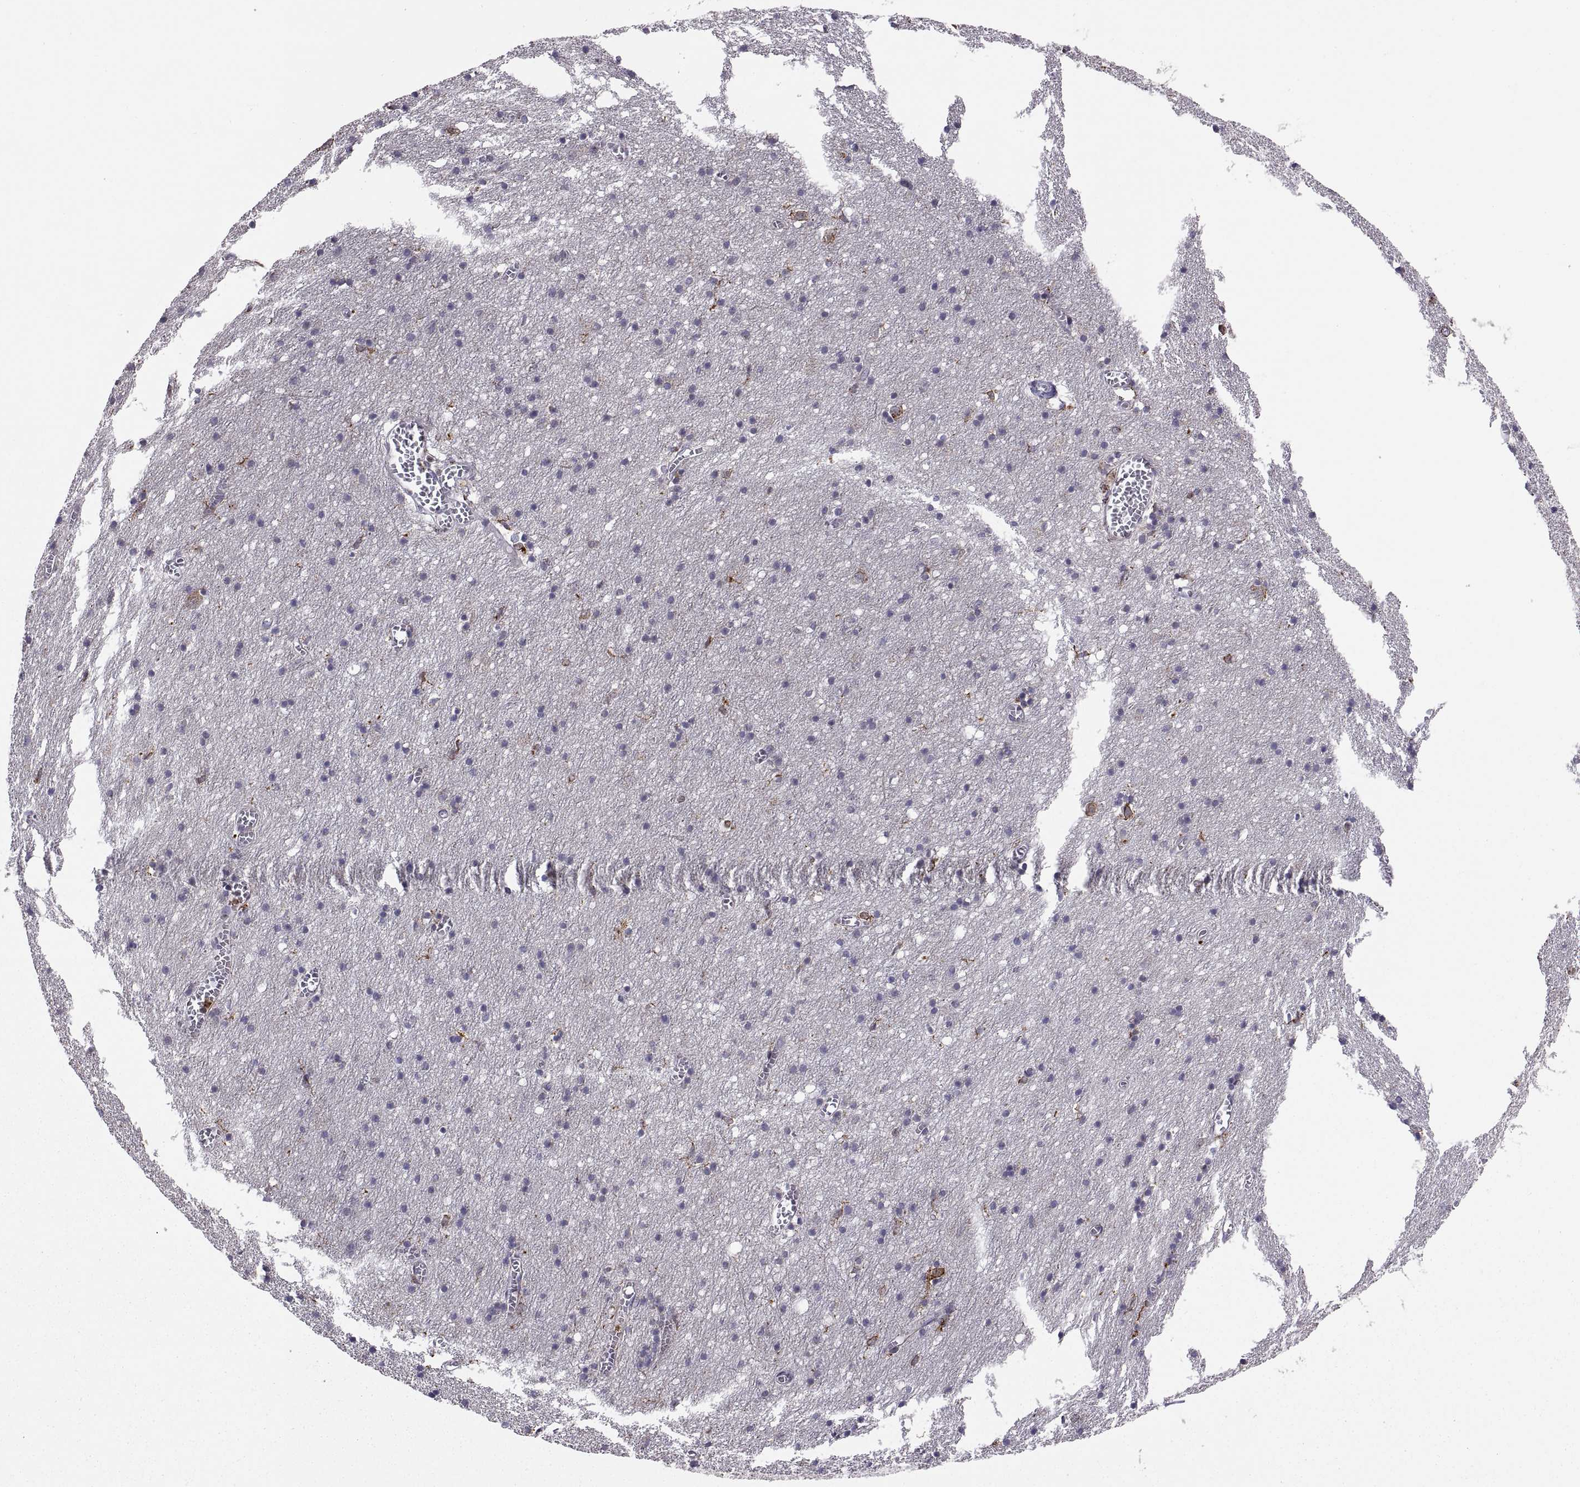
{"staining": {"intensity": "negative", "quantity": "none", "location": "none"}, "tissue": "cerebral cortex", "cell_type": "Endothelial cells", "image_type": "normal", "snomed": [{"axis": "morphology", "description": "Normal tissue, NOS"}, {"axis": "topography", "description": "Cerebral cortex"}], "caption": "Immunohistochemistry photomicrograph of normal cerebral cortex: cerebral cortex stained with DAB exhibits no significant protein staining in endothelial cells. (Stains: DAB immunohistochemistry with hematoxylin counter stain, Microscopy: brightfield microscopy at high magnification).", "gene": "ACAP1", "patient": {"sex": "male", "age": 70}}